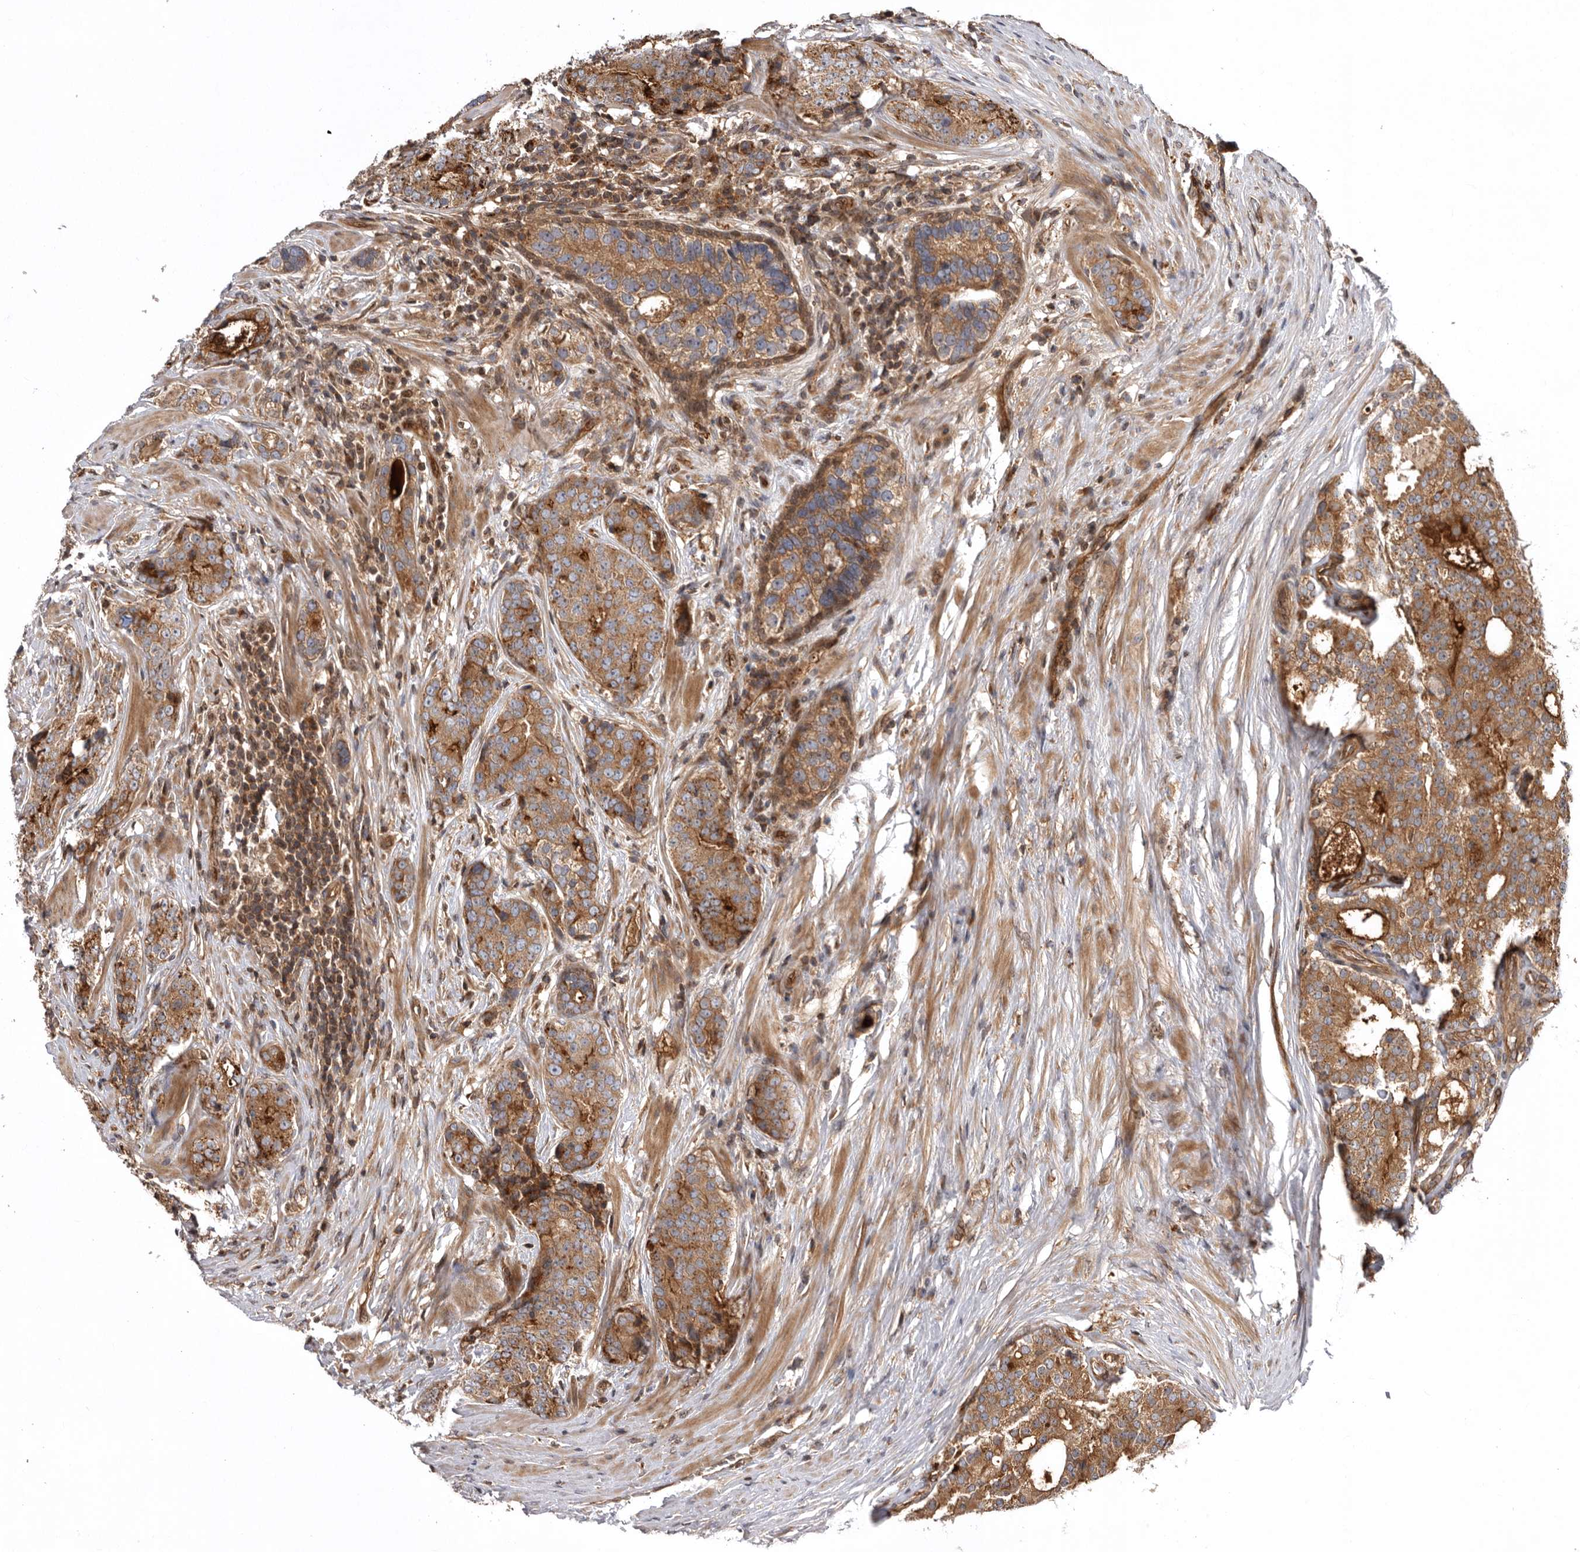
{"staining": {"intensity": "moderate", "quantity": ">75%", "location": "cytoplasmic/membranous"}, "tissue": "prostate cancer", "cell_type": "Tumor cells", "image_type": "cancer", "snomed": [{"axis": "morphology", "description": "Adenocarcinoma, High grade"}, {"axis": "topography", "description": "Prostate"}], "caption": "Immunohistochemistry photomicrograph of neoplastic tissue: human prostate adenocarcinoma (high-grade) stained using immunohistochemistry exhibits medium levels of moderate protein expression localized specifically in the cytoplasmic/membranous of tumor cells, appearing as a cytoplasmic/membranous brown color.", "gene": "DHDDS", "patient": {"sex": "male", "age": 56}}